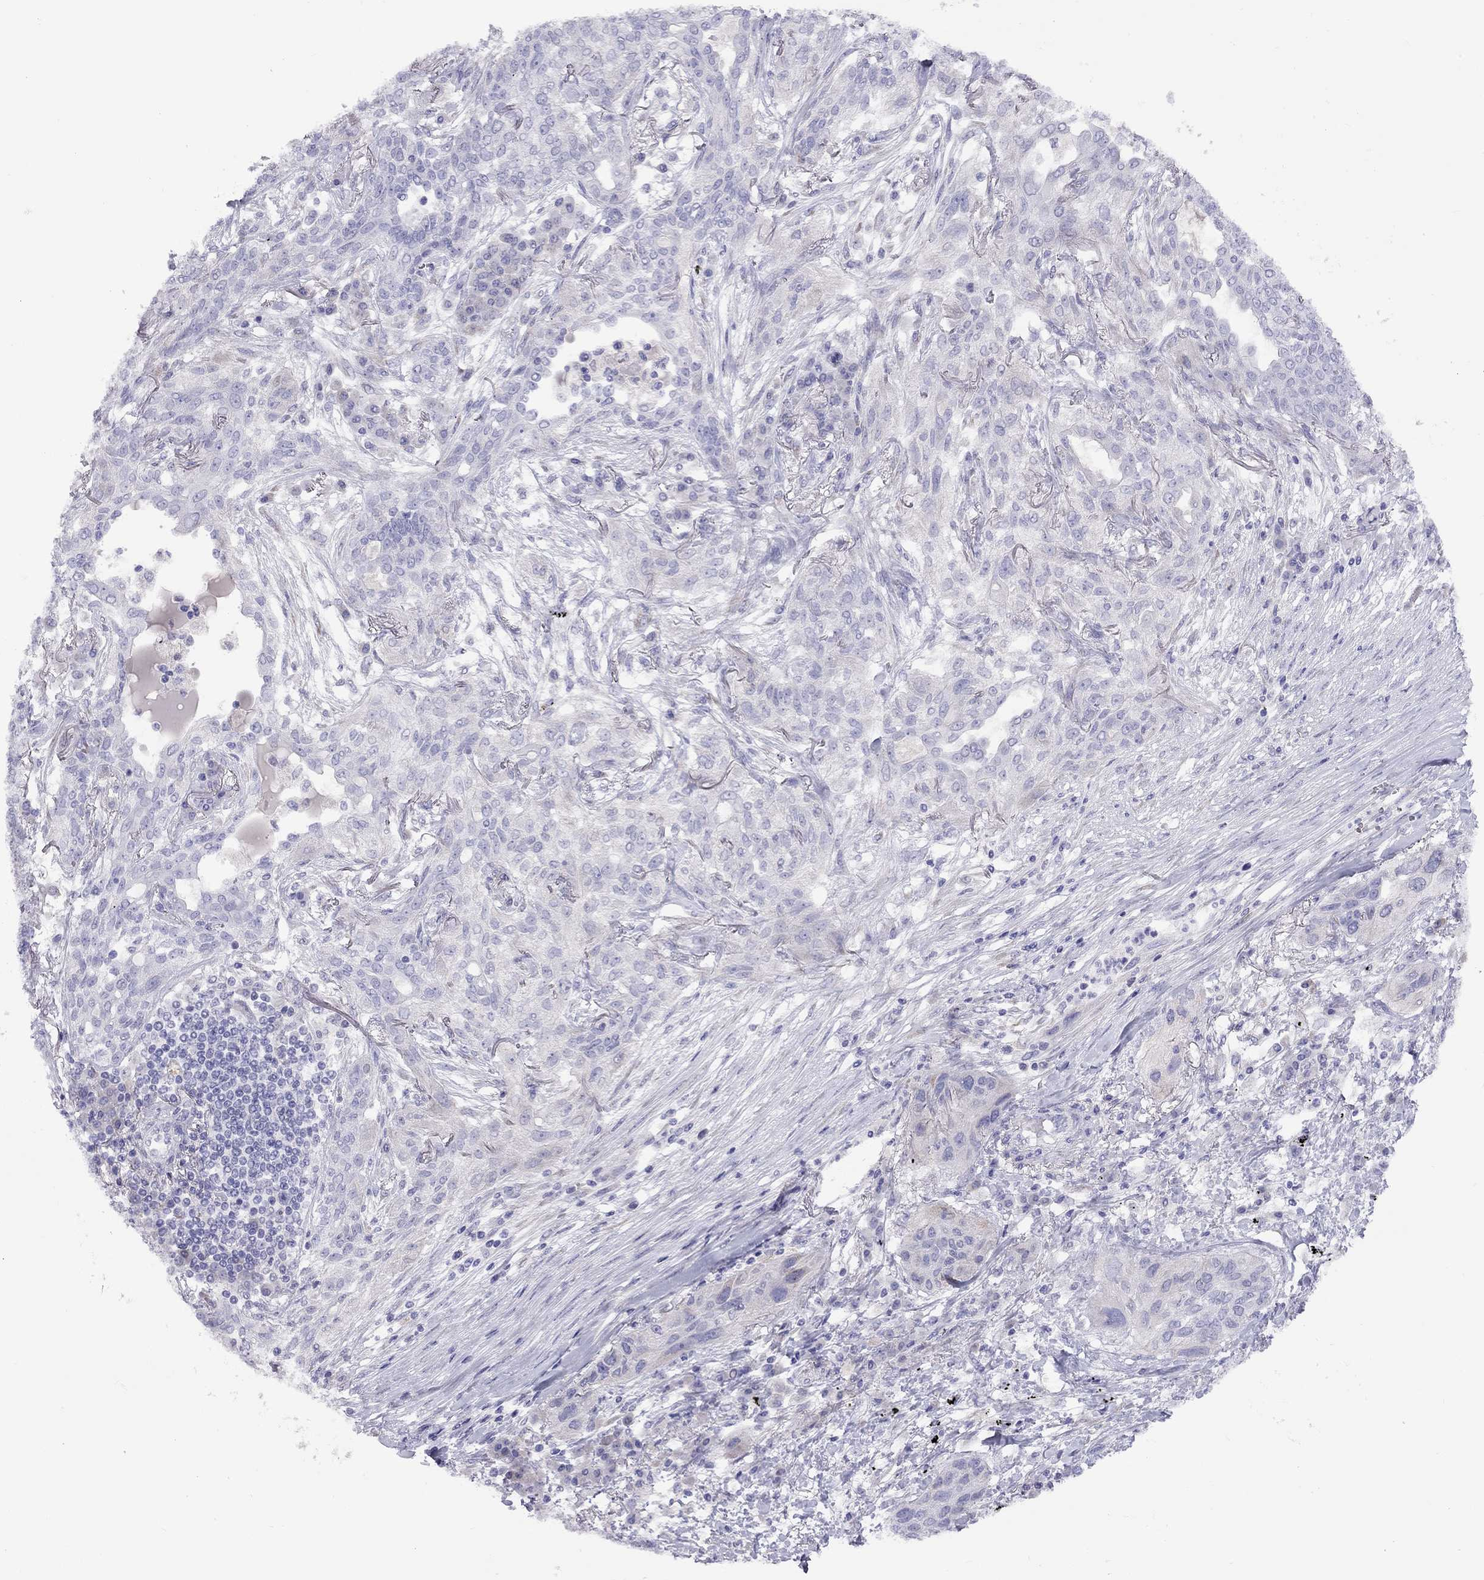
{"staining": {"intensity": "negative", "quantity": "none", "location": "none"}, "tissue": "lung cancer", "cell_type": "Tumor cells", "image_type": "cancer", "snomed": [{"axis": "morphology", "description": "Squamous cell carcinoma, NOS"}, {"axis": "topography", "description": "Lung"}], "caption": "This is a histopathology image of immunohistochemistry staining of lung cancer, which shows no expression in tumor cells.", "gene": "CPNE4", "patient": {"sex": "female", "age": 70}}